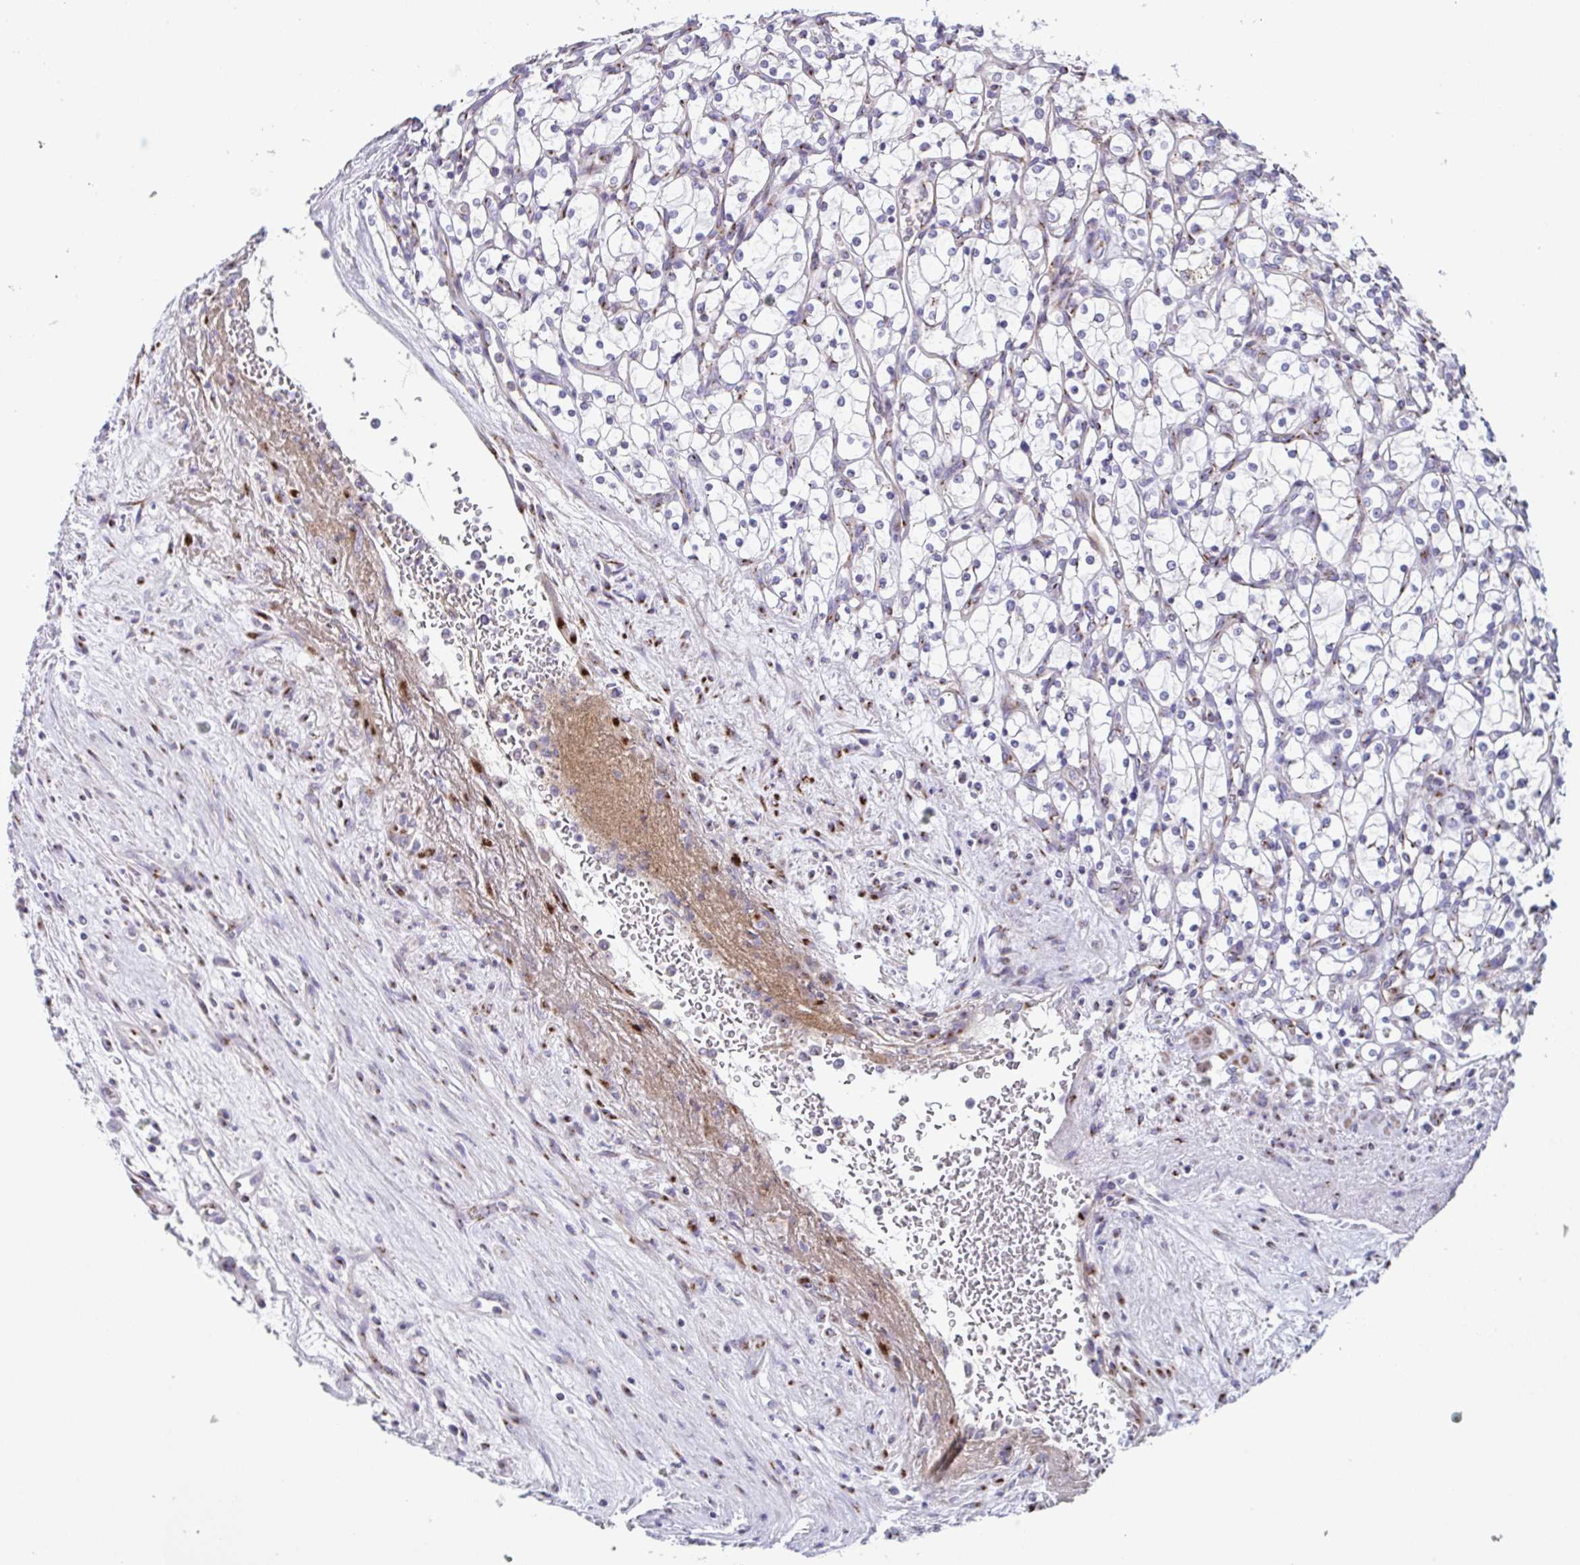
{"staining": {"intensity": "moderate", "quantity": "<25%", "location": "cytoplasmic/membranous"}, "tissue": "renal cancer", "cell_type": "Tumor cells", "image_type": "cancer", "snomed": [{"axis": "morphology", "description": "Adenocarcinoma, NOS"}, {"axis": "topography", "description": "Kidney"}], "caption": "There is low levels of moderate cytoplasmic/membranous staining in tumor cells of renal cancer (adenocarcinoma), as demonstrated by immunohistochemical staining (brown color).", "gene": "COL17A1", "patient": {"sex": "female", "age": 69}}